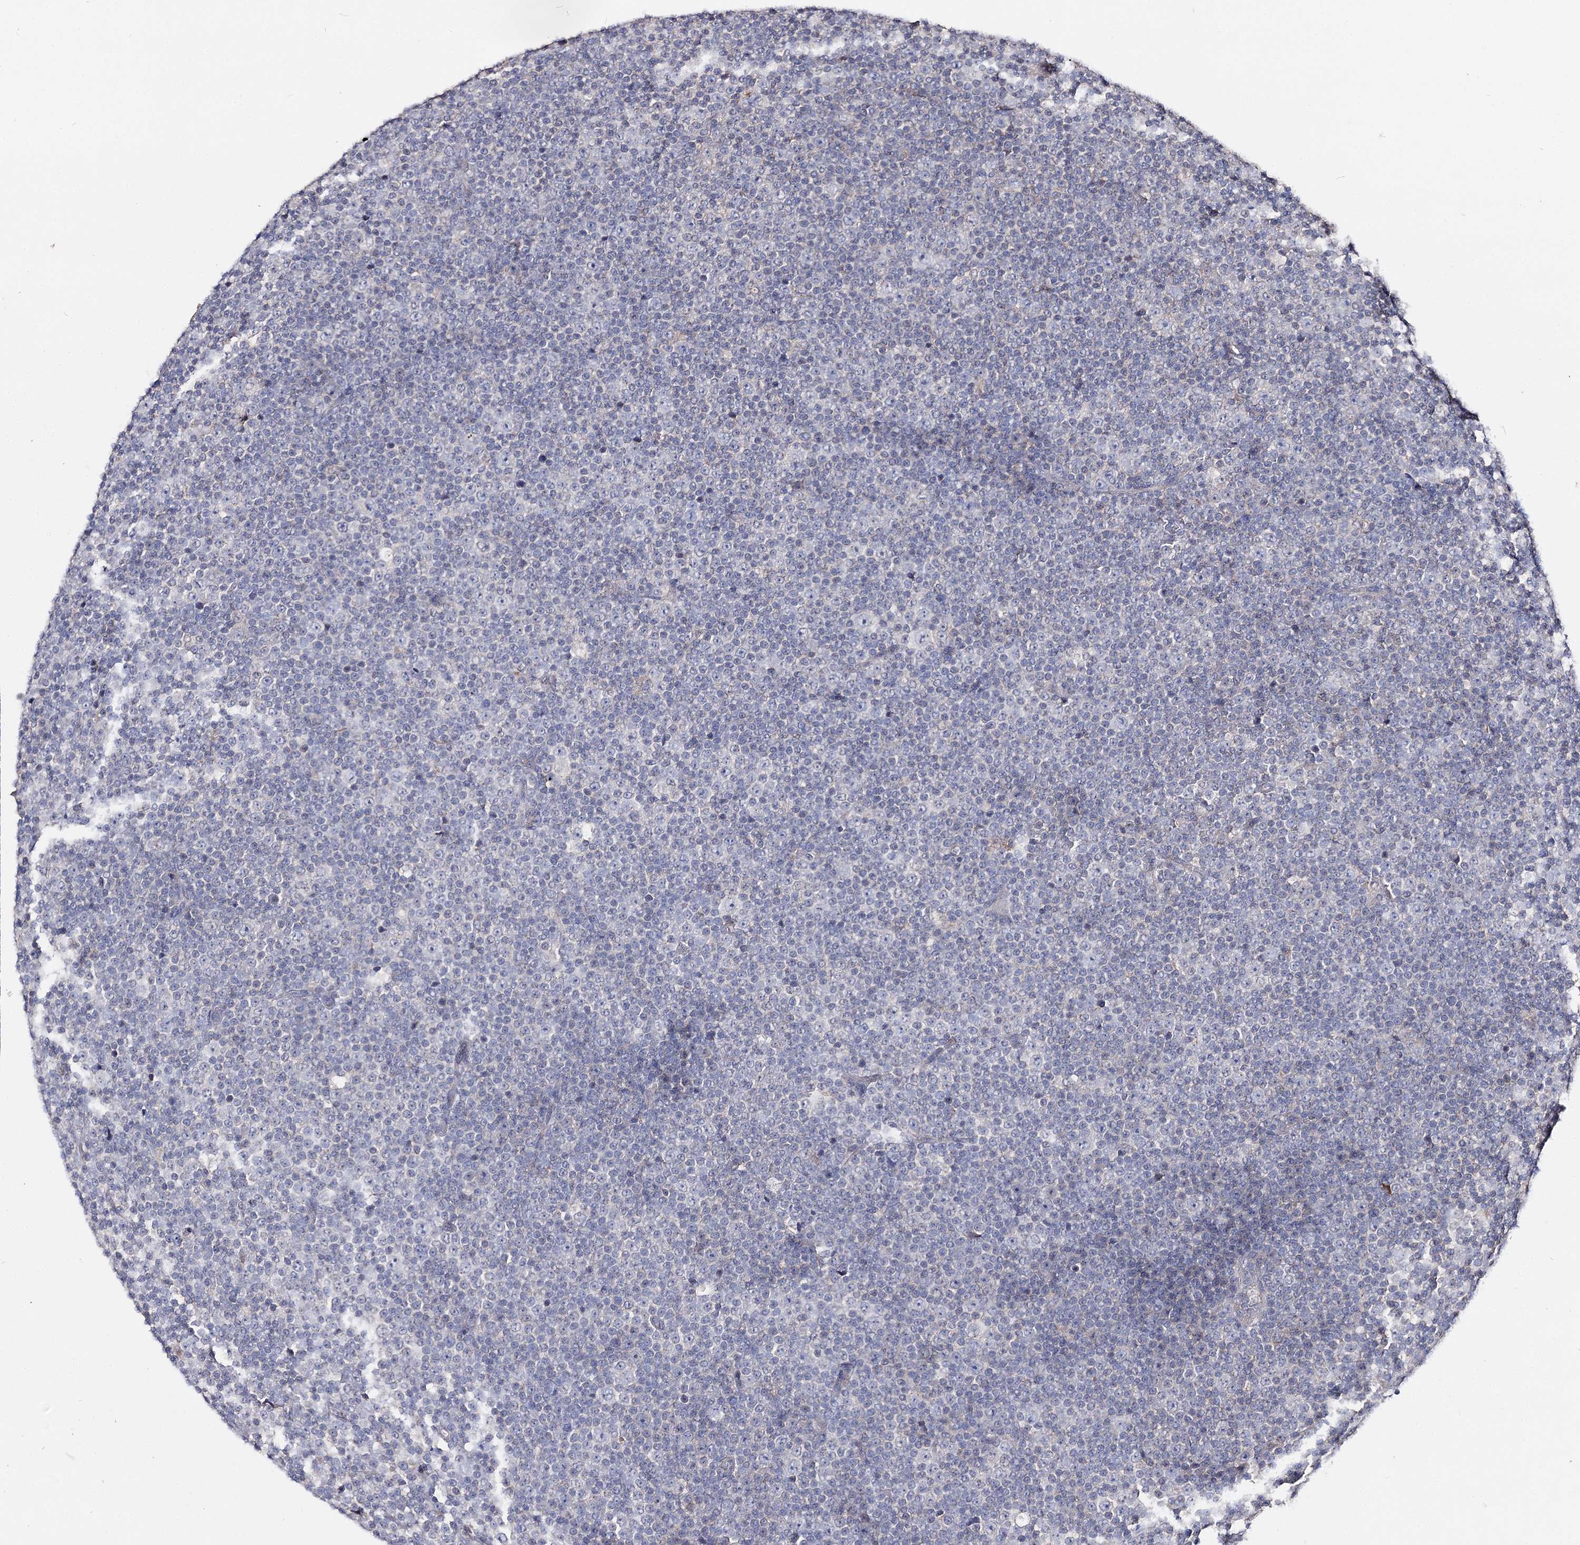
{"staining": {"intensity": "negative", "quantity": "none", "location": "none"}, "tissue": "lymphoma", "cell_type": "Tumor cells", "image_type": "cancer", "snomed": [{"axis": "morphology", "description": "Malignant lymphoma, non-Hodgkin's type, Low grade"}, {"axis": "topography", "description": "Lymph node"}], "caption": "A high-resolution image shows immunohistochemistry (IHC) staining of lymphoma, which exhibits no significant staining in tumor cells. (Immunohistochemistry, brightfield microscopy, high magnification).", "gene": "IL1RAP", "patient": {"sex": "female", "age": 67}}